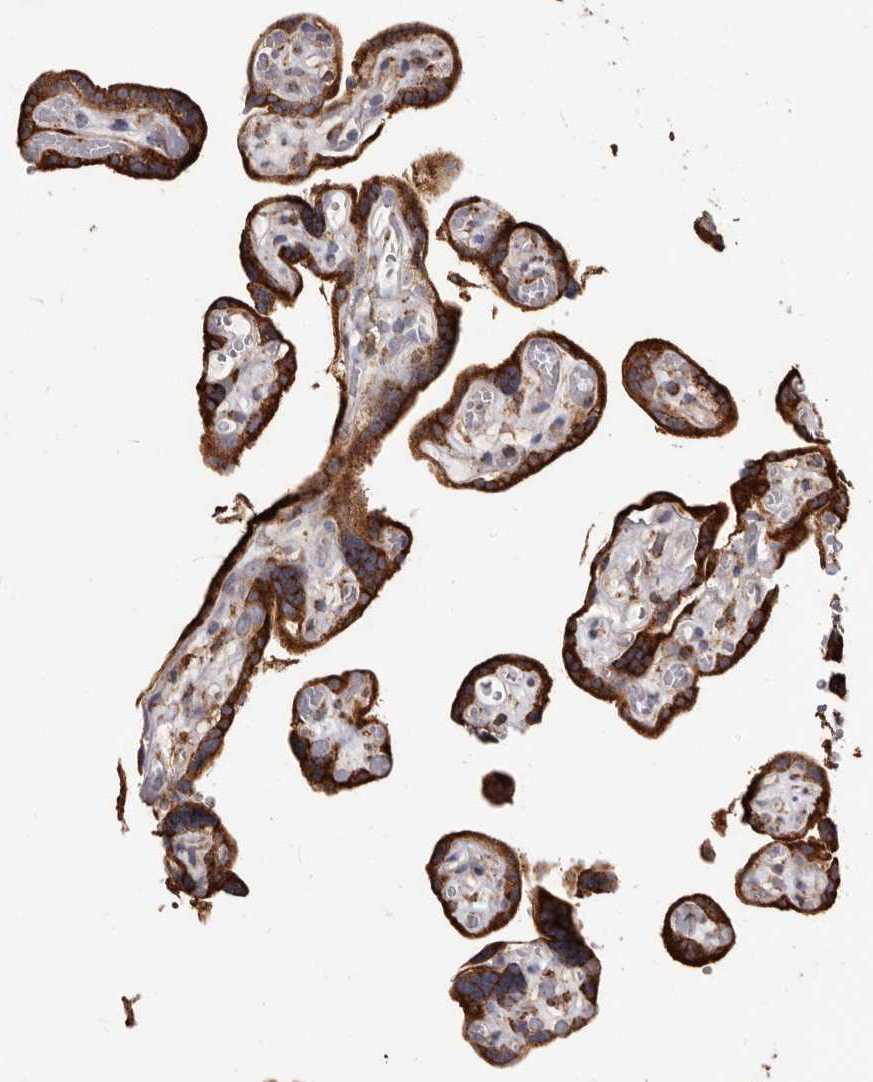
{"staining": {"intensity": "strong", "quantity": ">75%", "location": "cytoplasmic/membranous"}, "tissue": "placenta", "cell_type": "Decidual cells", "image_type": "normal", "snomed": [{"axis": "morphology", "description": "Normal tissue, NOS"}, {"axis": "topography", "description": "Placenta"}], "caption": "The histopathology image demonstrates a brown stain indicating the presence of a protein in the cytoplasmic/membranous of decidual cells in placenta.", "gene": "ACBD6", "patient": {"sex": "female", "age": 30}}